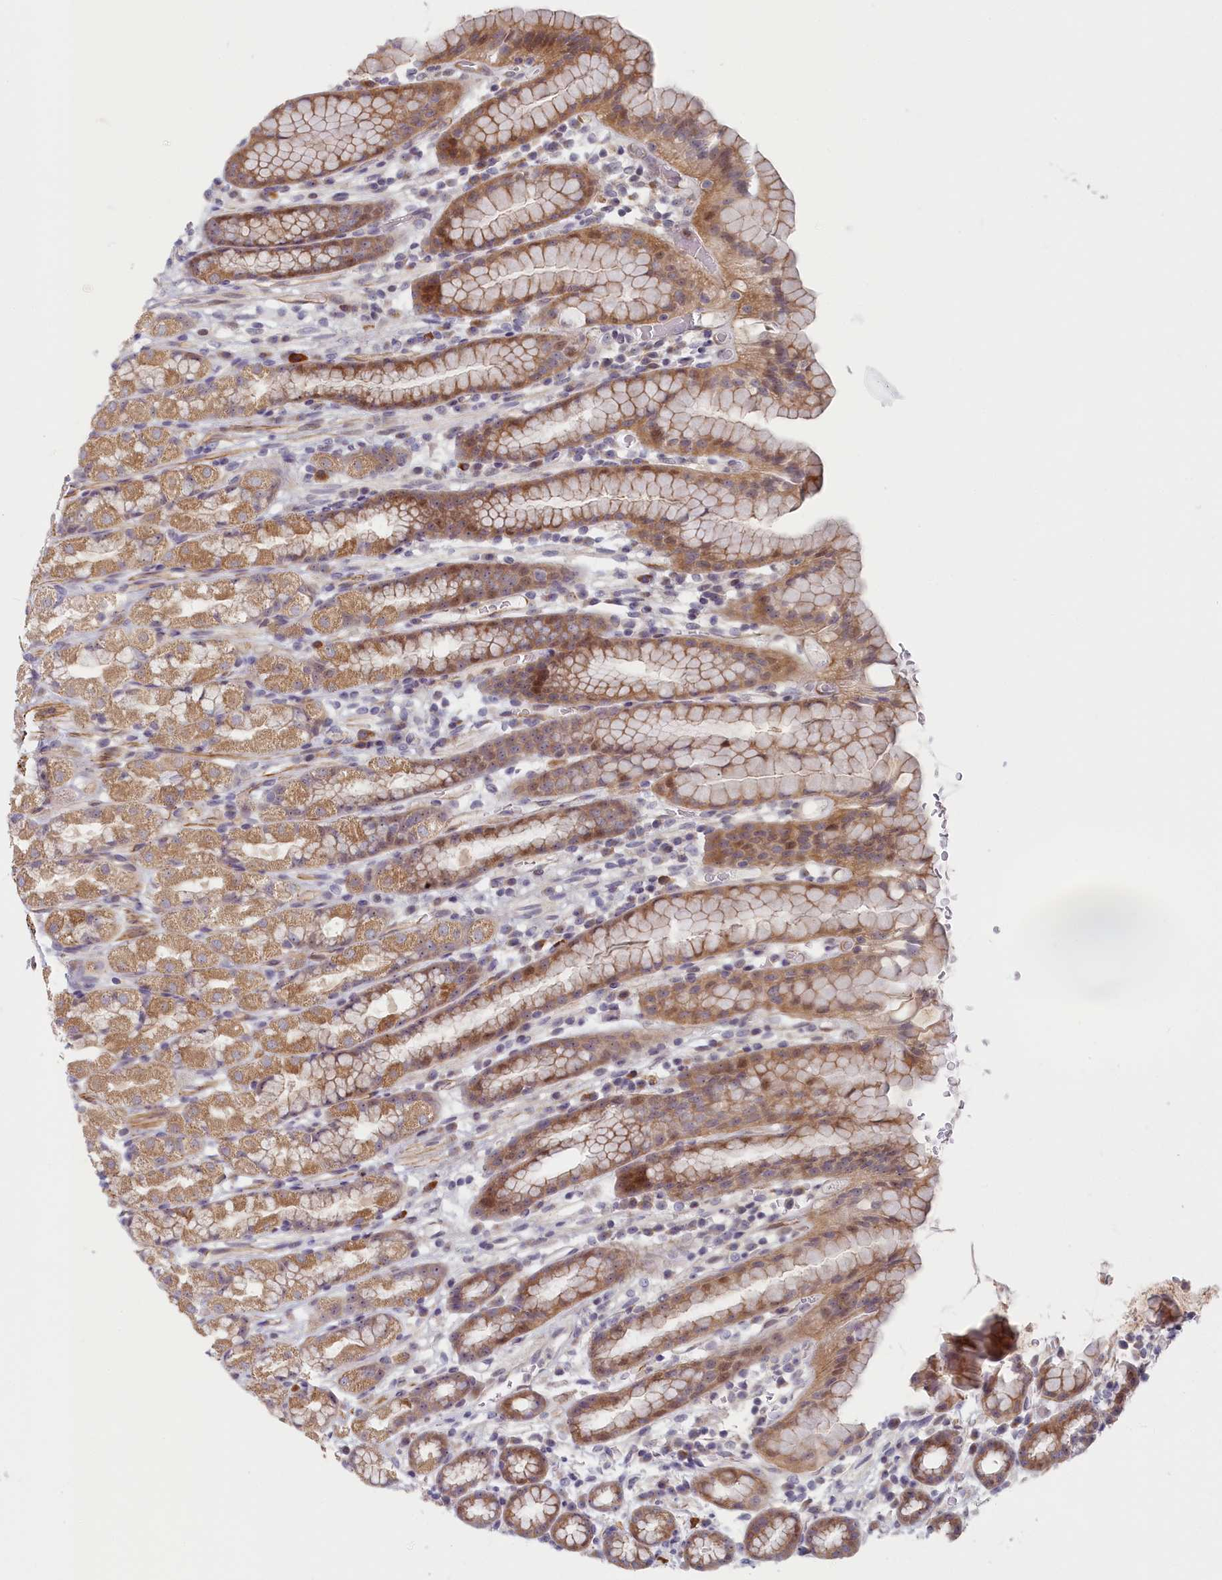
{"staining": {"intensity": "moderate", "quantity": "25%-75%", "location": "cytoplasmic/membranous,nuclear"}, "tissue": "stomach", "cell_type": "Glandular cells", "image_type": "normal", "snomed": [{"axis": "morphology", "description": "Normal tissue, NOS"}, {"axis": "topography", "description": "Stomach, upper"}, {"axis": "topography", "description": "Stomach, lower"}, {"axis": "topography", "description": "Small intestine"}], "caption": "A high-resolution photomicrograph shows immunohistochemistry (IHC) staining of unremarkable stomach, which exhibits moderate cytoplasmic/membranous,nuclear positivity in approximately 25%-75% of glandular cells. (DAB IHC with brightfield microscopy, high magnification).", "gene": "INTS4", "patient": {"sex": "male", "age": 68}}